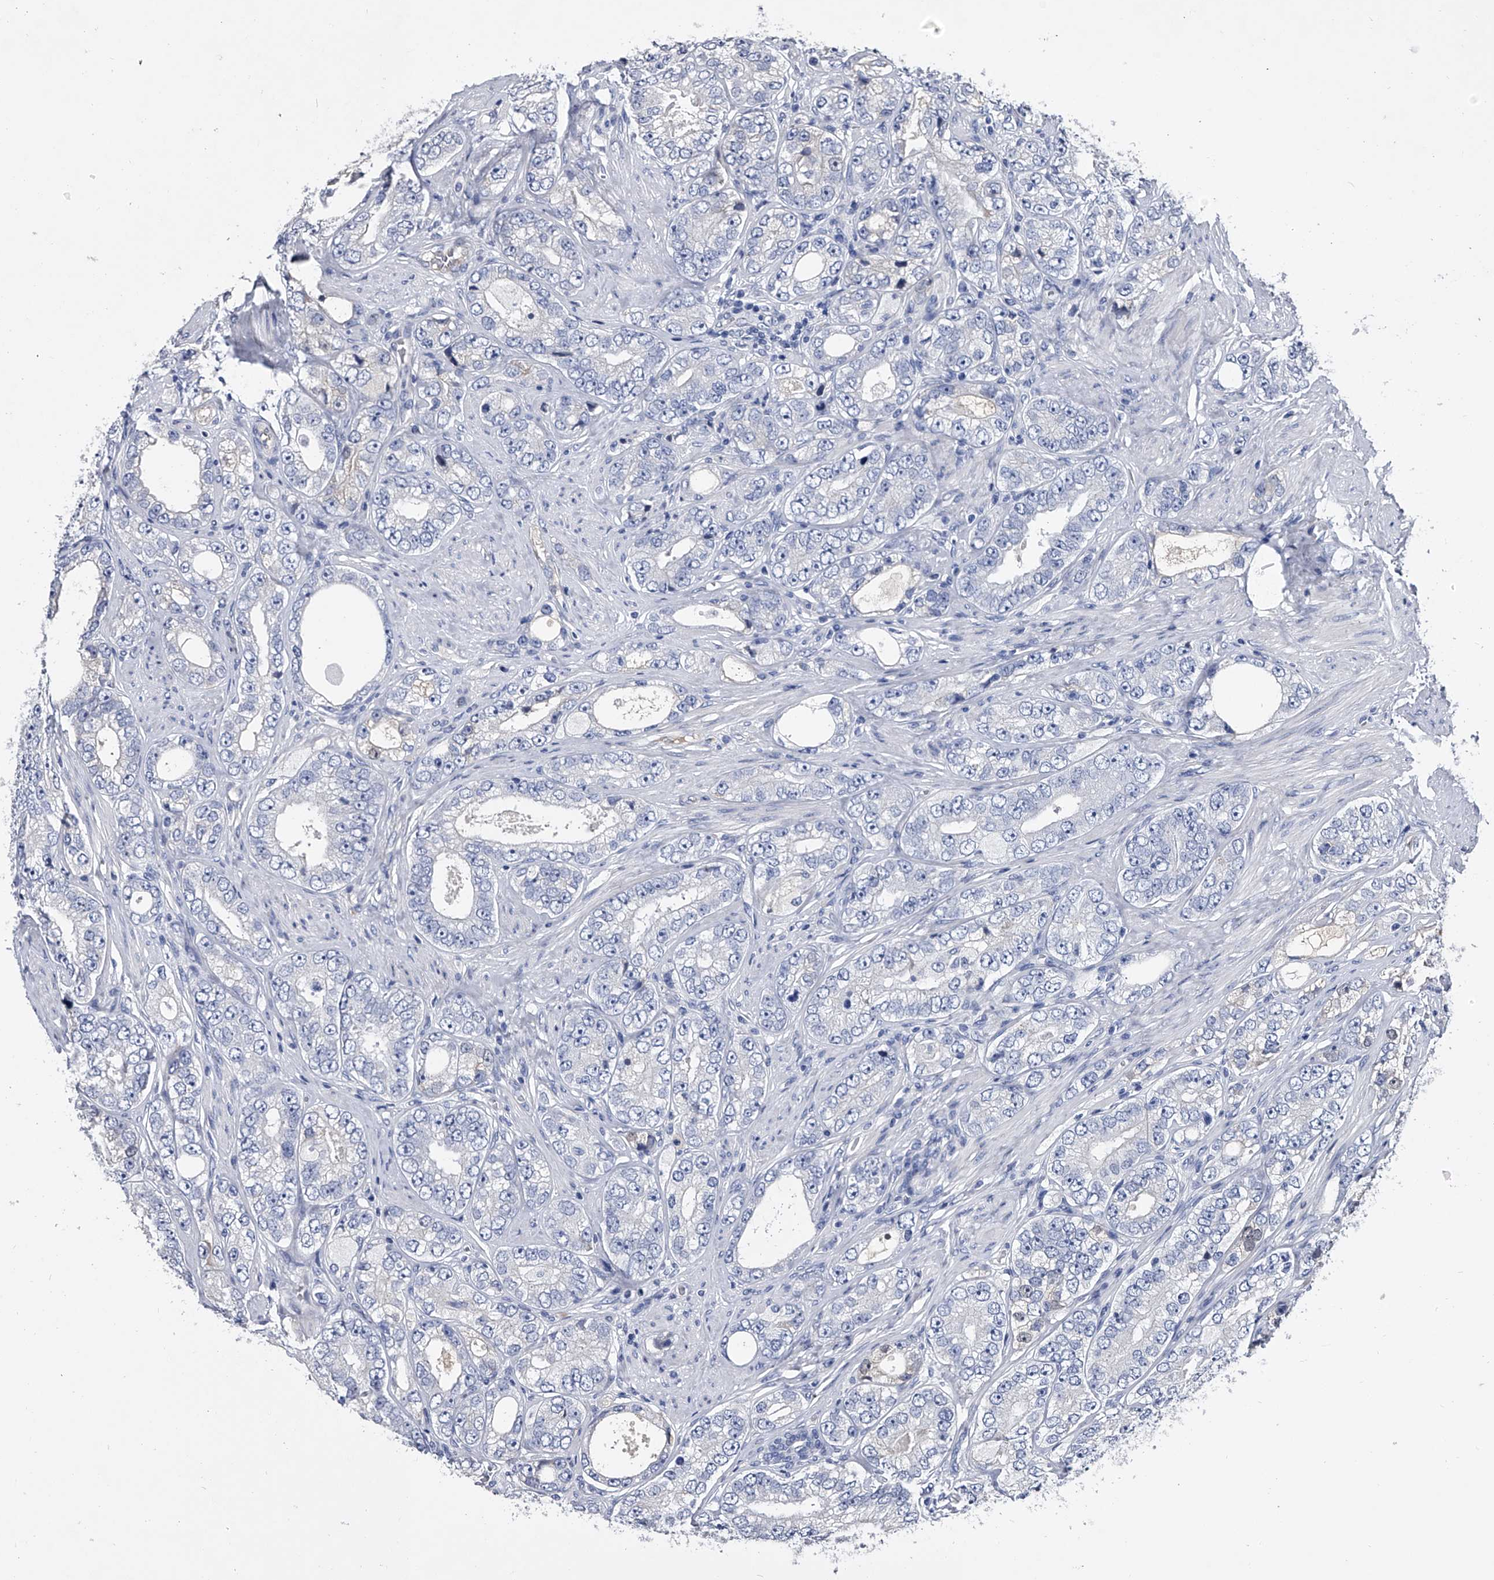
{"staining": {"intensity": "negative", "quantity": "none", "location": "none"}, "tissue": "prostate cancer", "cell_type": "Tumor cells", "image_type": "cancer", "snomed": [{"axis": "morphology", "description": "Adenocarcinoma, High grade"}, {"axis": "topography", "description": "Prostate"}], "caption": "The histopathology image exhibits no staining of tumor cells in prostate high-grade adenocarcinoma.", "gene": "EFCAB7", "patient": {"sex": "male", "age": 56}}